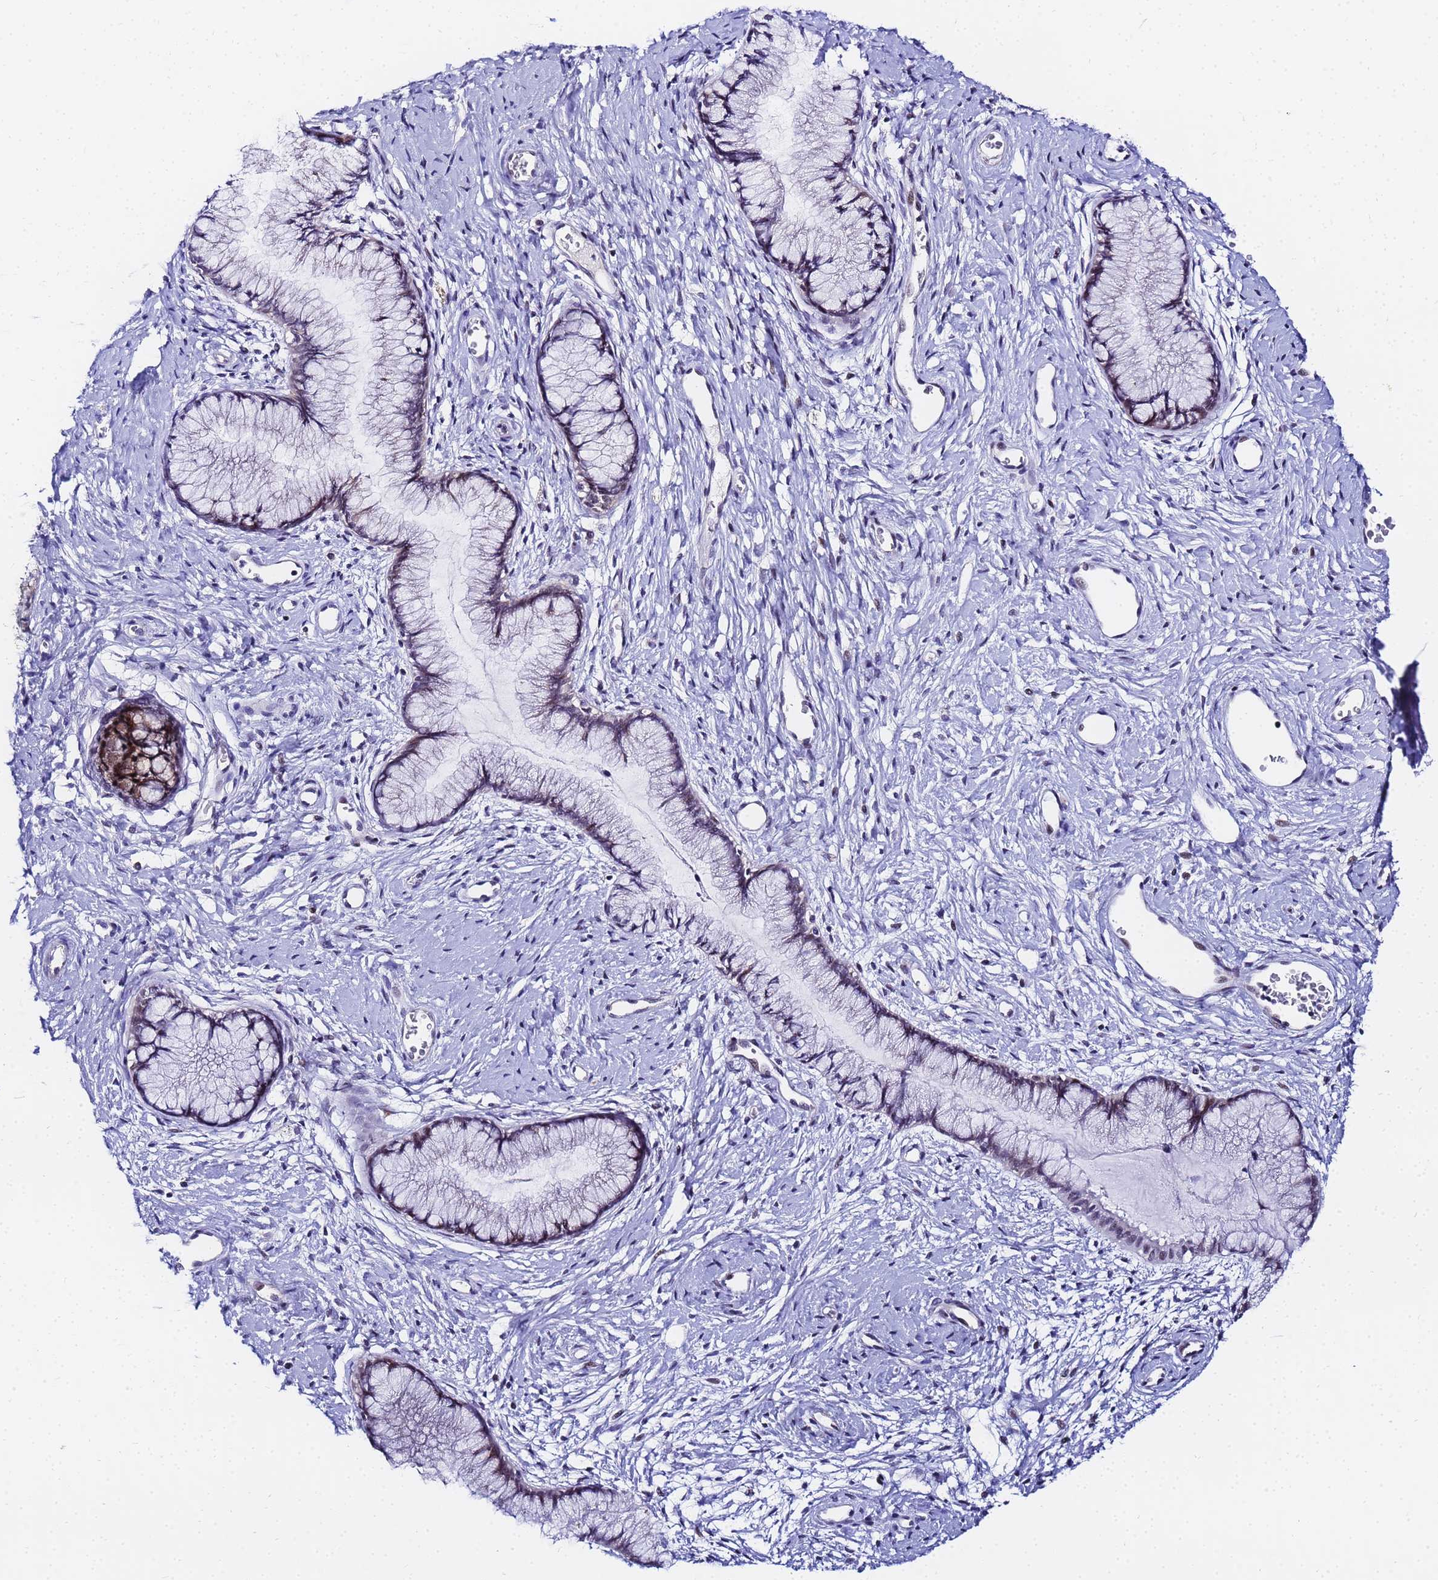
{"staining": {"intensity": "weak", "quantity": "25%-75%", "location": "cytoplasmic/membranous,nuclear"}, "tissue": "cervix", "cell_type": "Glandular cells", "image_type": "normal", "snomed": [{"axis": "morphology", "description": "Normal tissue, NOS"}, {"axis": "topography", "description": "Cervix"}], "caption": "A high-resolution image shows immunohistochemistry (IHC) staining of normal cervix, which exhibits weak cytoplasmic/membranous,nuclear staining in about 25%-75% of glandular cells.", "gene": "CKMT1A", "patient": {"sex": "female", "age": 42}}